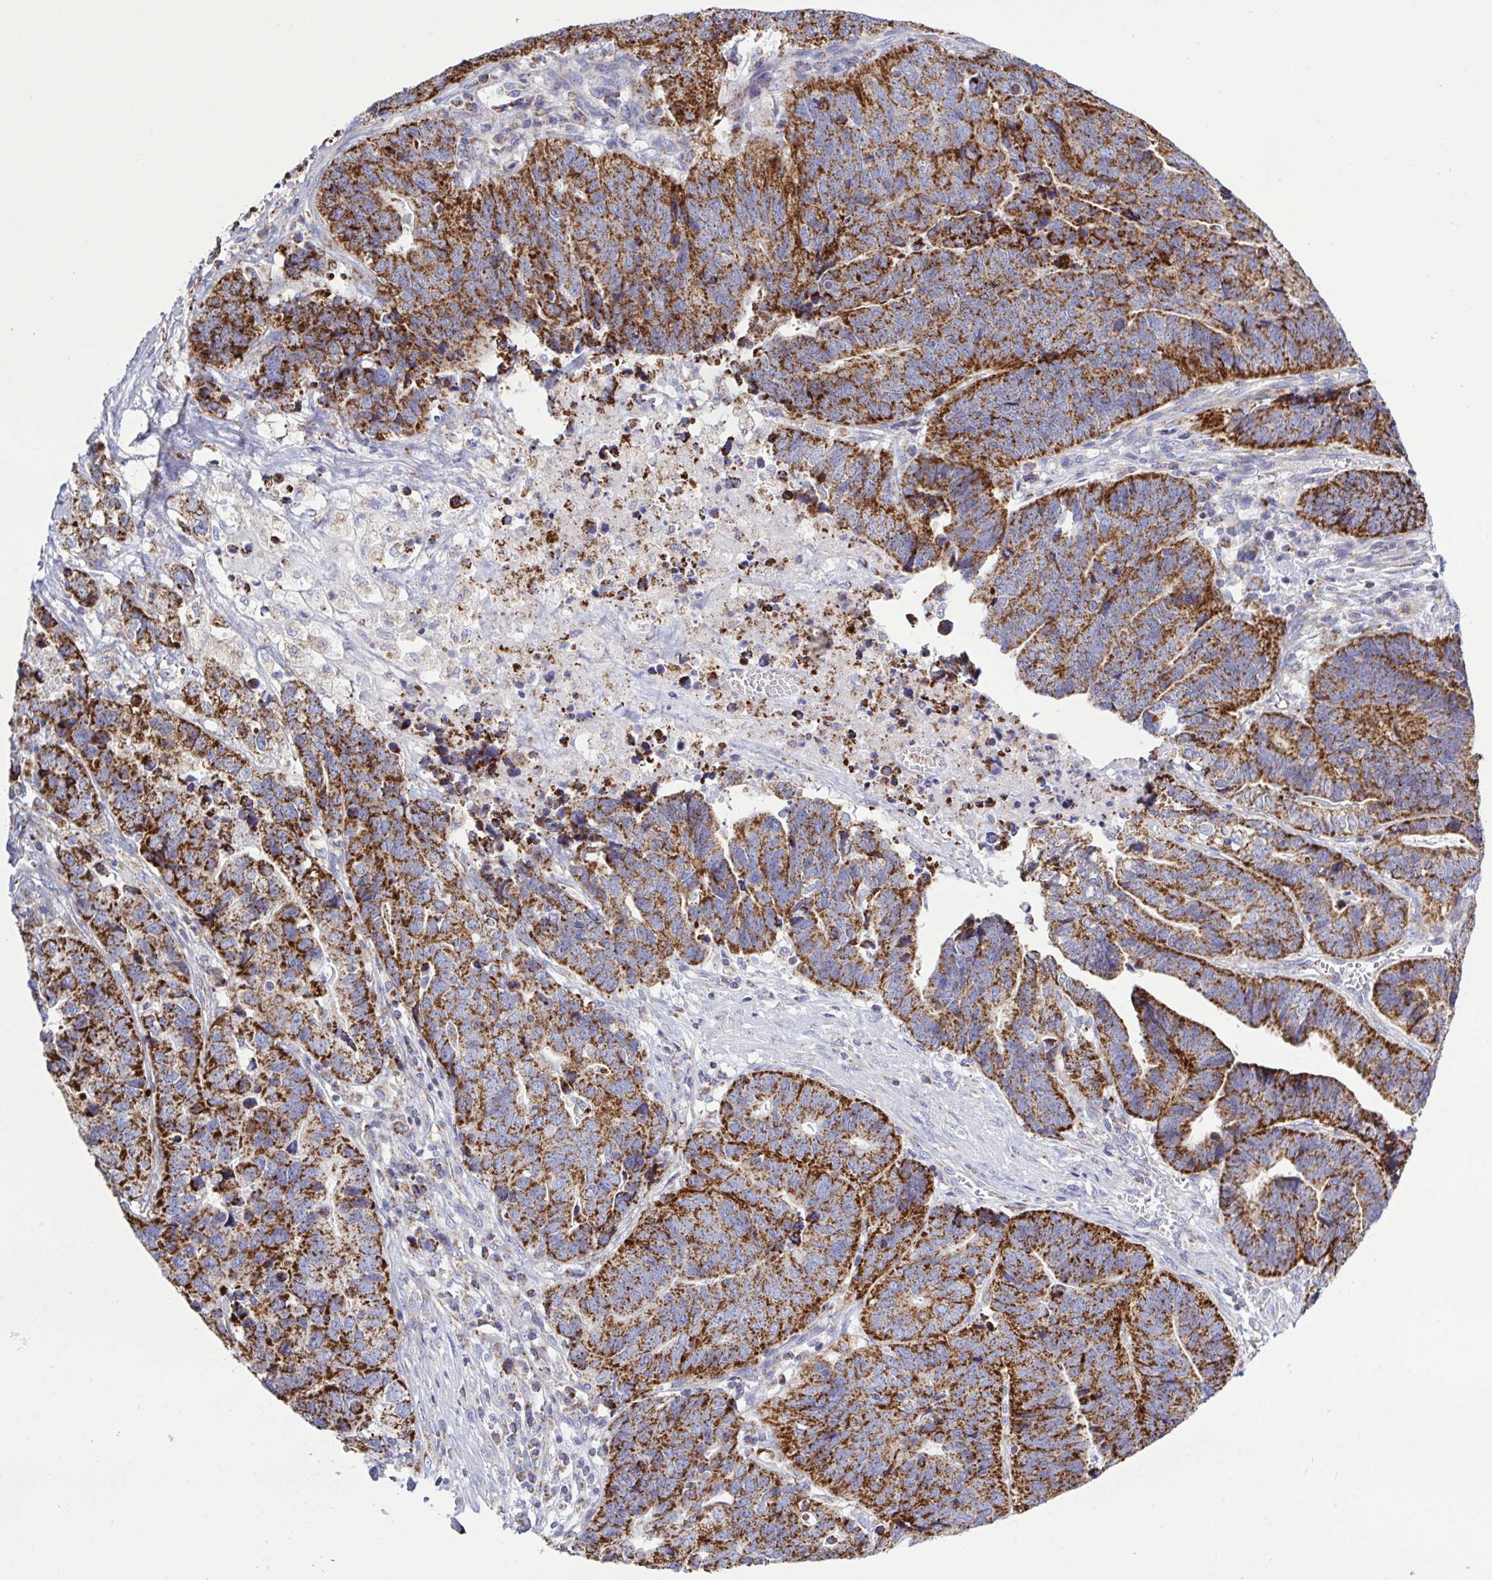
{"staining": {"intensity": "strong", "quantity": ">75%", "location": "cytoplasmic/membranous"}, "tissue": "stomach cancer", "cell_type": "Tumor cells", "image_type": "cancer", "snomed": [{"axis": "morphology", "description": "Adenocarcinoma, NOS"}, {"axis": "topography", "description": "Stomach, upper"}], "caption": "A photomicrograph of human stomach adenocarcinoma stained for a protein exhibits strong cytoplasmic/membranous brown staining in tumor cells.", "gene": "HSPE1", "patient": {"sex": "female", "age": 67}}